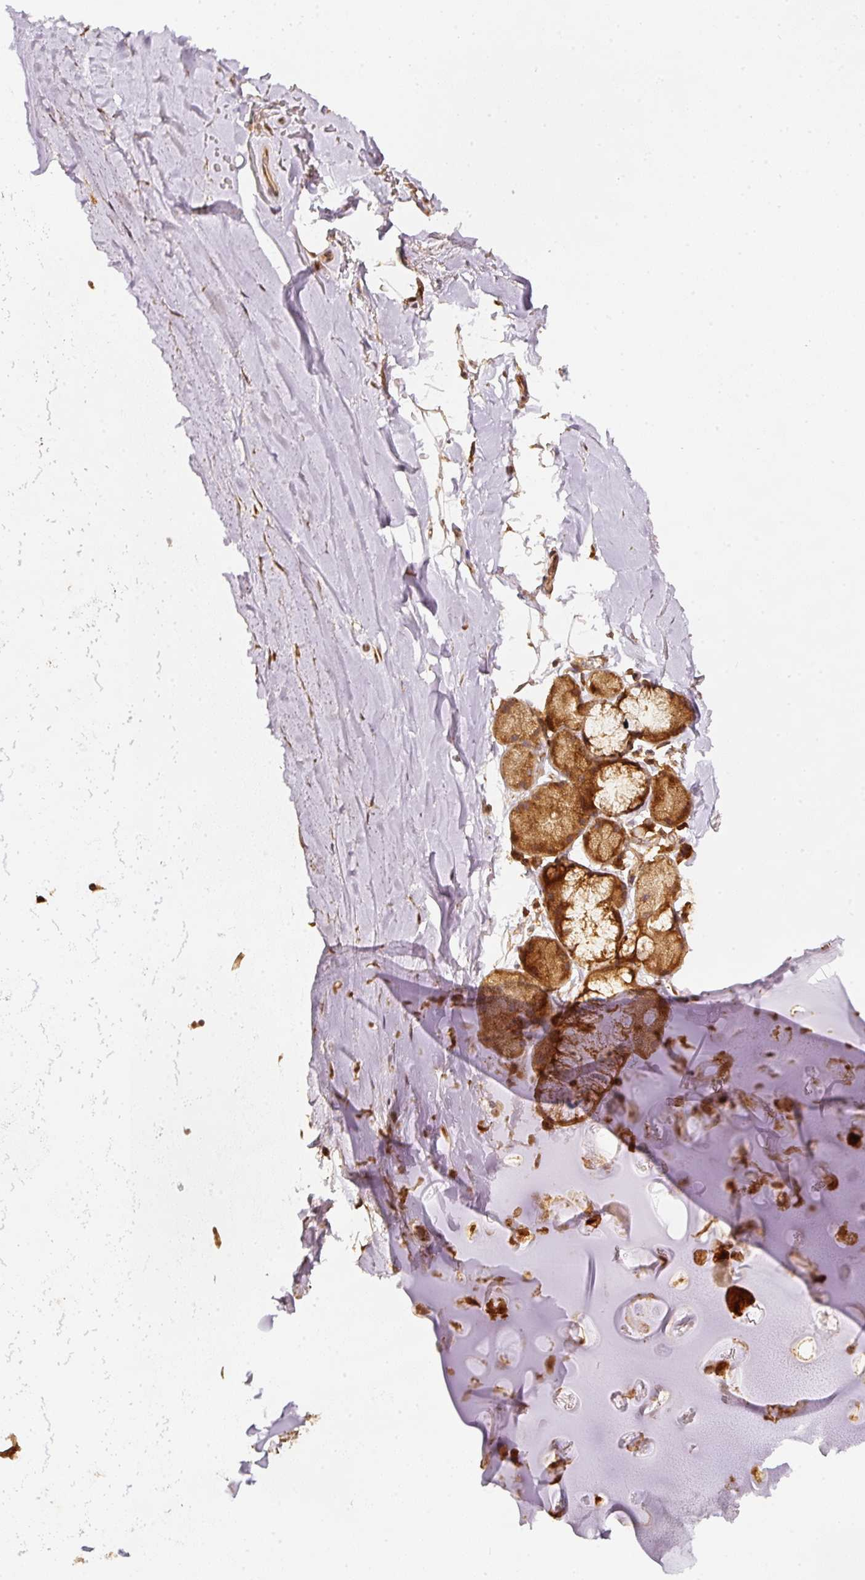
{"staining": {"intensity": "strong", "quantity": ">75%", "location": "cytoplasmic/membranous"}, "tissue": "soft tissue", "cell_type": "Chondrocytes", "image_type": "normal", "snomed": [{"axis": "morphology", "description": "Normal tissue, NOS"}, {"axis": "morphology", "description": "Squamous cell carcinoma, NOS"}, {"axis": "topography", "description": "Bronchus"}, {"axis": "topography", "description": "Lung"}], "caption": "This is an image of immunohistochemistry (IHC) staining of unremarkable soft tissue, which shows strong positivity in the cytoplasmic/membranous of chondrocytes.", "gene": "EIF3B", "patient": {"sex": "female", "age": 70}}